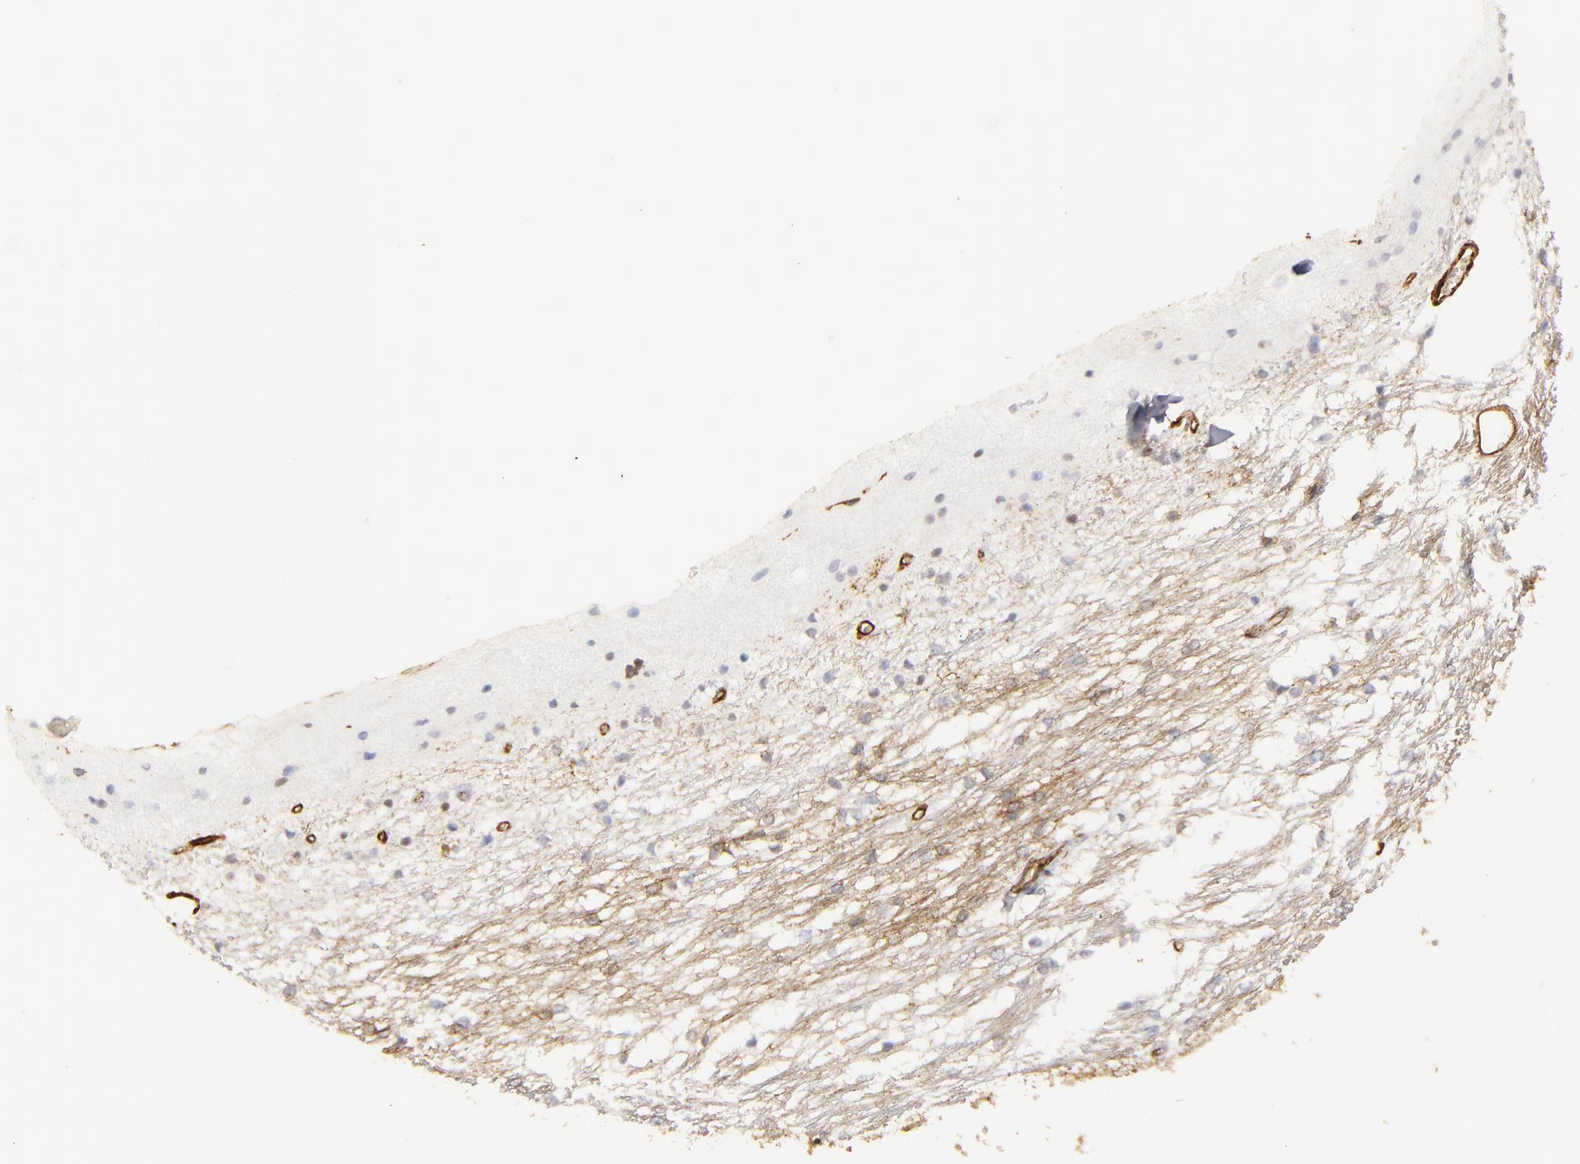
{"staining": {"intensity": "negative", "quantity": "none", "location": "none"}, "tissue": "caudate", "cell_type": "Glial cells", "image_type": "normal", "snomed": [{"axis": "morphology", "description": "Normal tissue, NOS"}, {"axis": "topography", "description": "Lateral ventricle wall"}], "caption": "Glial cells are negative for brown protein staining in unremarkable caudate. (Brightfield microscopy of DAB IHC at high magnification).", "gene": "MCAM", "patient": {"sex": "female", "age": 19}}